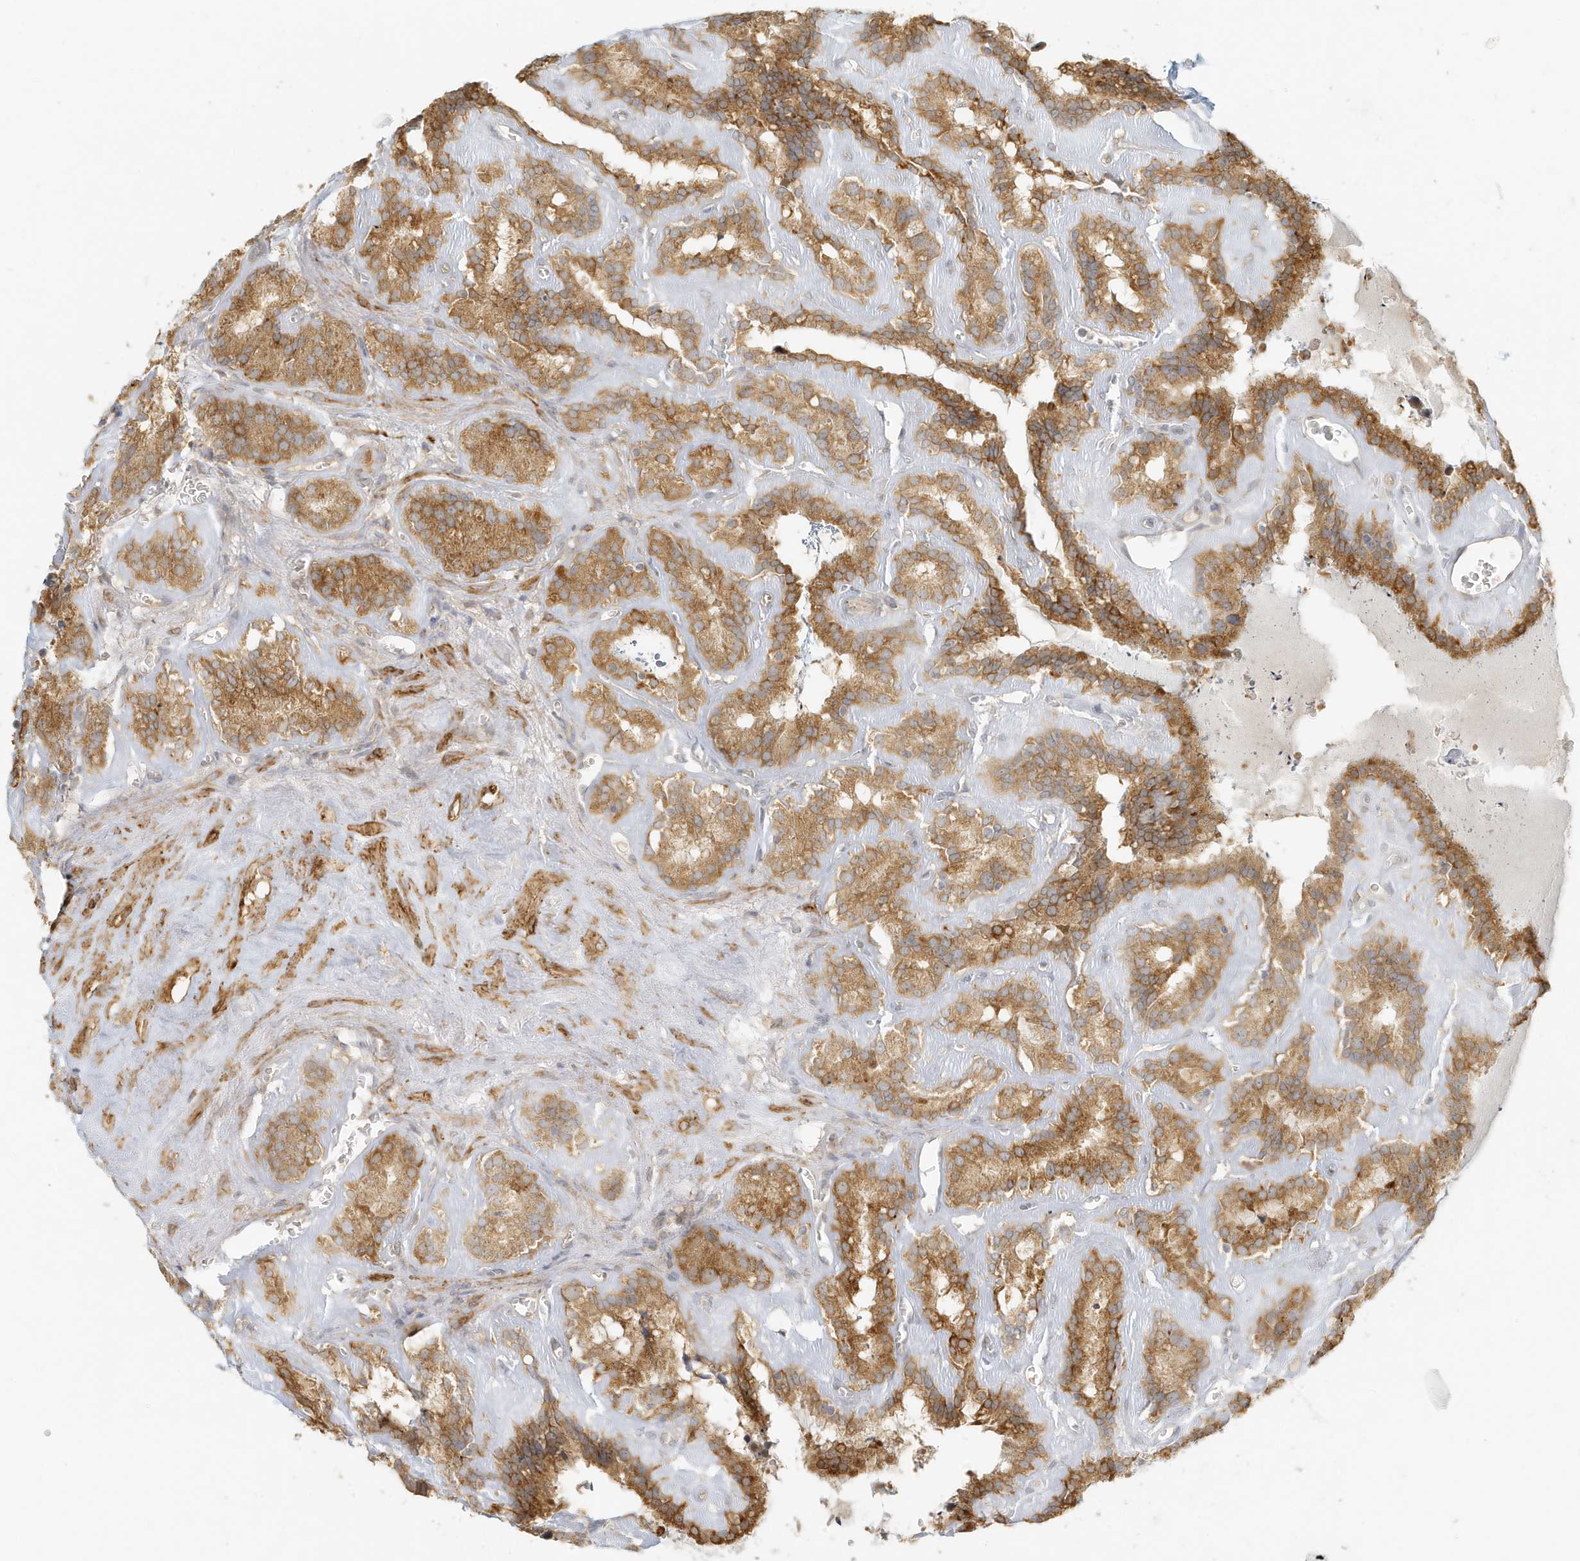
{"staining": {"intensity": "moderate", "quantity": ">75%", "location": "cytoplasmic/membranous"}, "tissue": "seminal vesicle", "cell_type": "Glandular cells", "image_type": "normal", "snomed": [{"axis": "morphology", "description": "Normal tissue, NOS"}, {"axis": "topography", "description": "Prostate"}, {"axis": "topography", "description": "Seminal veicle"}], "caption": "A brown stain labels moderate cytoplasmic/membranous staining of a protein in glandular cells of normal human seminal vesicle. The staining is performed using DAB (3,3'-diaminobenzidine) brown chromogen to label protein expression. The nuclei are counter-stained blue using hematoxylin.", "gene": "MCOLN1", "patient": {"sex": "male", "age": 59}}